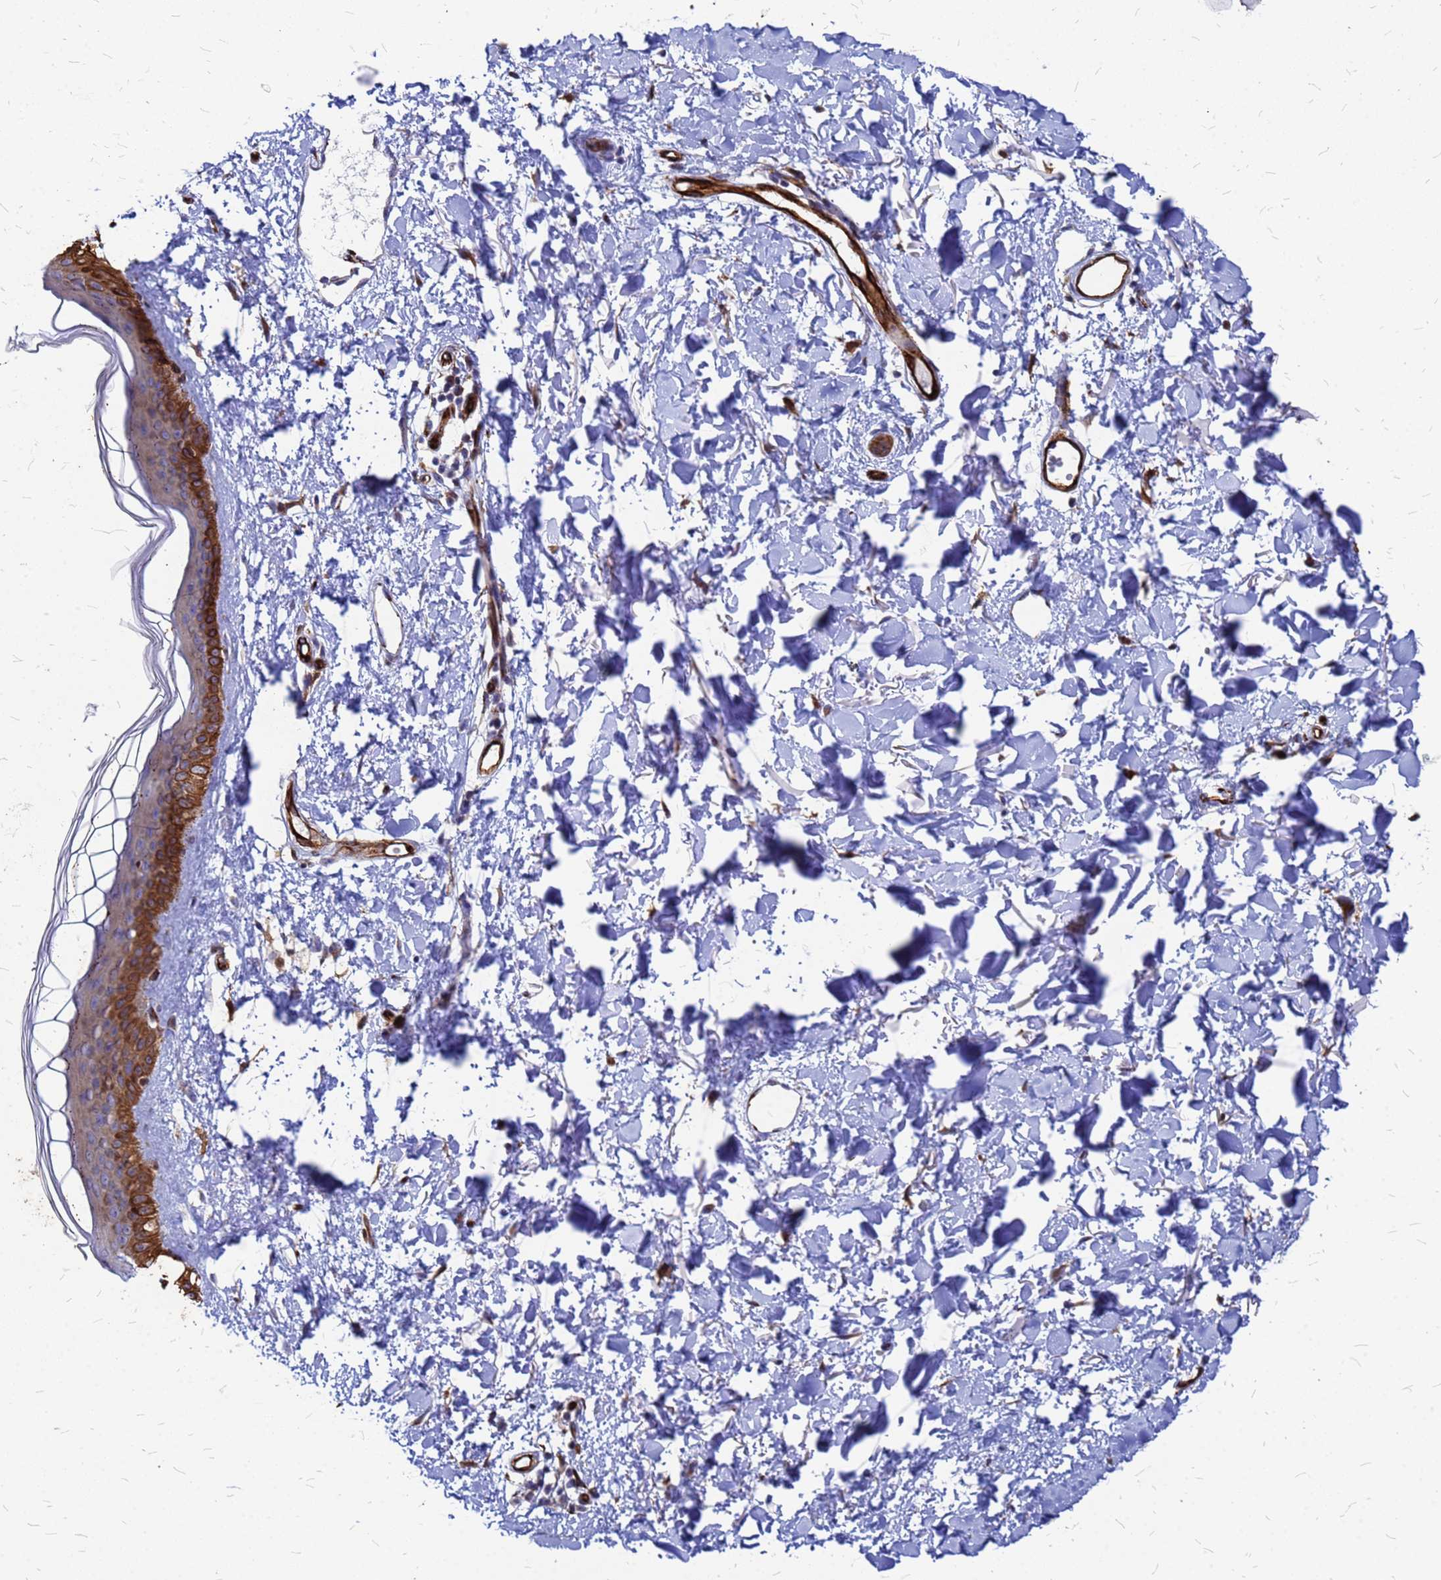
{"staining": {"intensity": "strong", "quantity": ">75%", "location": "cytoplasmic/membranous"}, "tissue": "skin", "cell_type": "Fibroblasts", "image_type": "normal", "snomed": [{"axis": "morphology", "description": "Normal tissue, NOS"}, {"axis": "topography", "description": "Skin"}], "caption": "Immunohistochemical staining of unremarkable human skin reveals >75% levels of strong cytoplasmic/membranous protein positivity in about >75% of fibroblasts.", "gene": "NOSTRIN", "patient": {"sex": "female", "age": 58}}